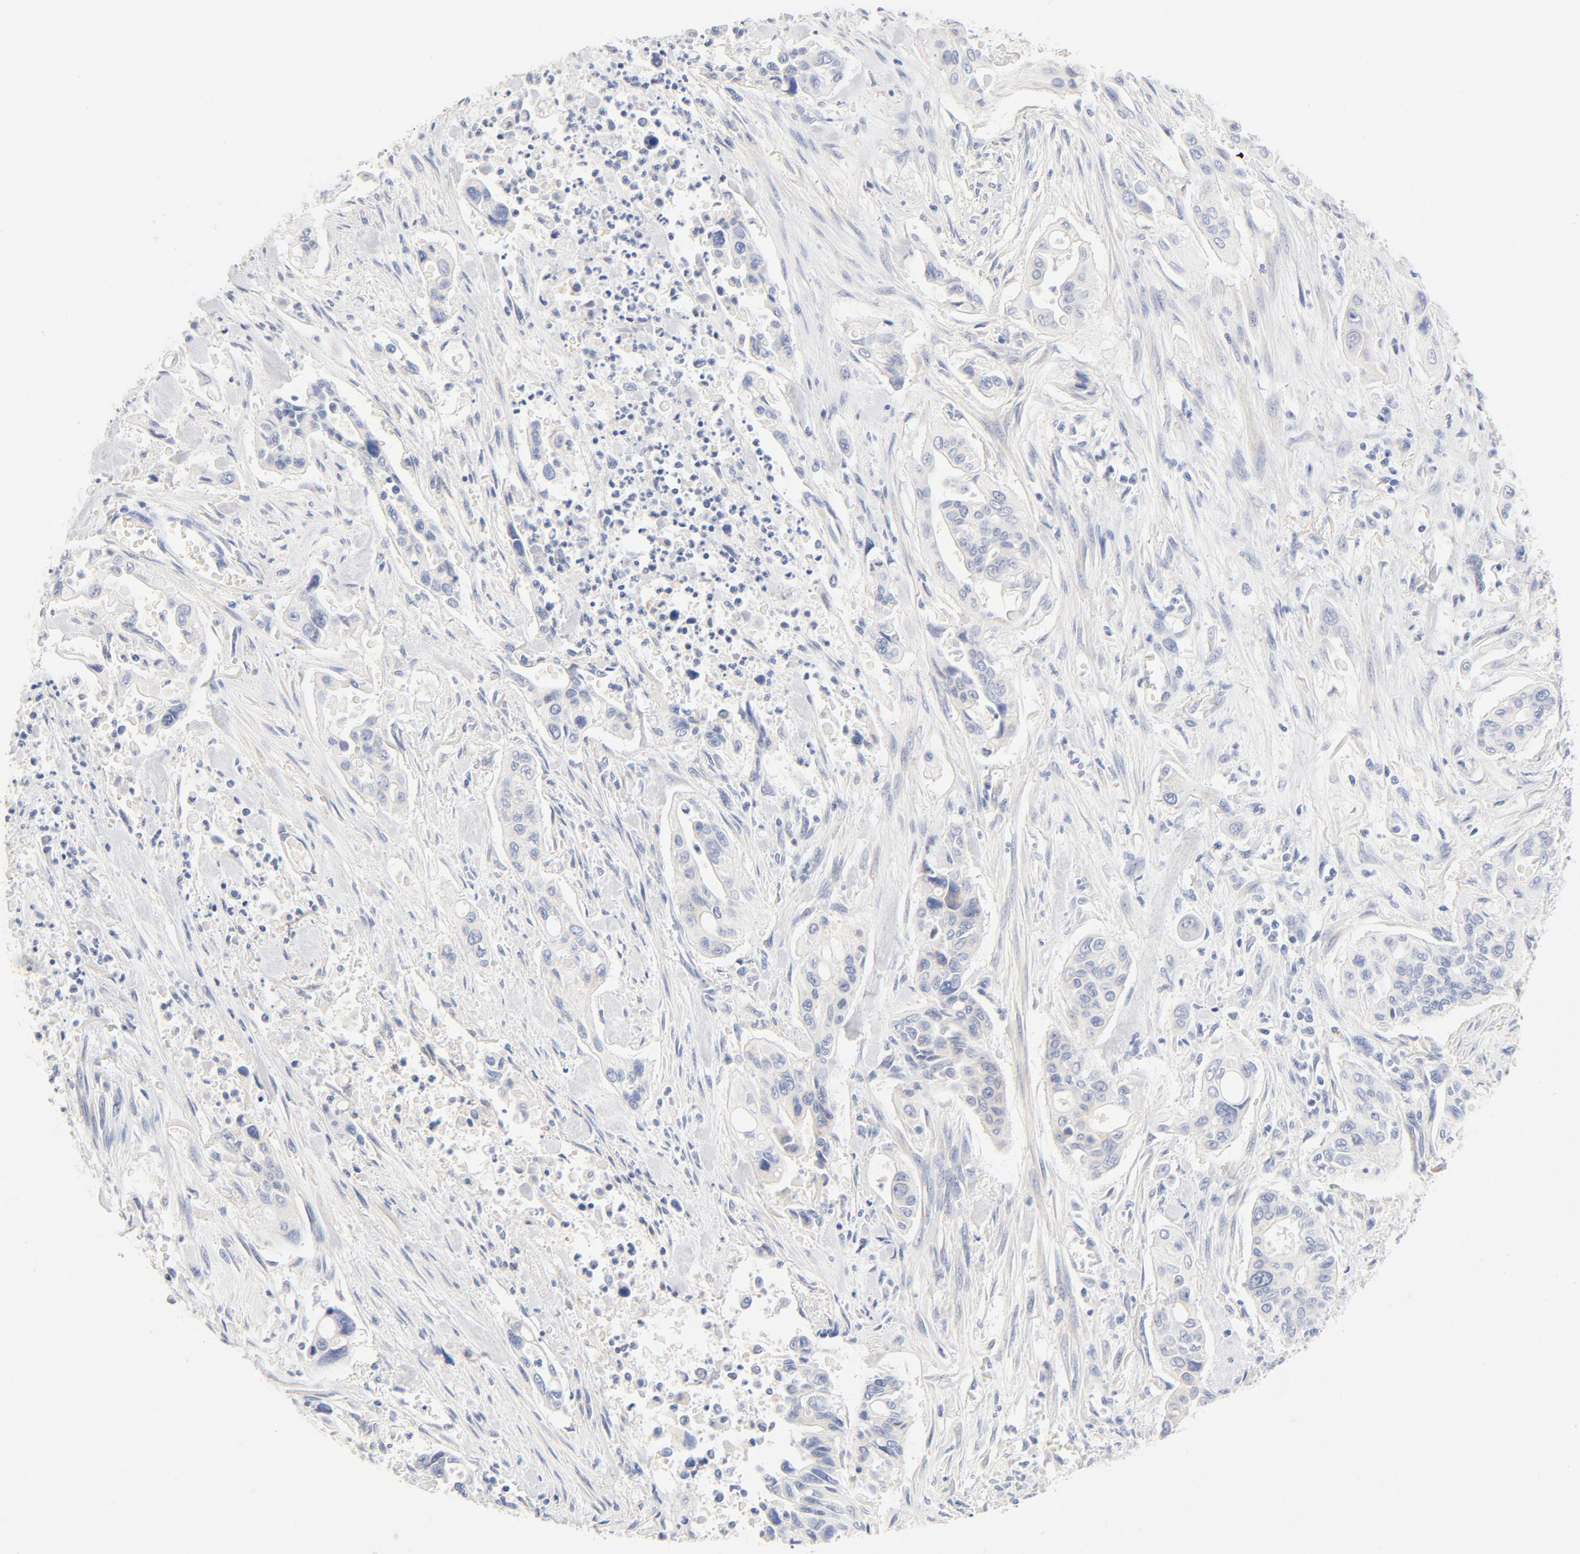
{"staining": {"intensity": "negative", "quantity": "none", "location": "none"}, "tissue": "pancreatic cancer", "cell_type": "Tumor cells", "image_type": "cancer", "snomed": [{"axis": "morphology", "description": "Adenocarcinoma, NOS"}, {"axis": "topography", "description": "Pancreas"}], "caption": "Tumor cells show no significant staining in pancreatic adenocarcinoma.", "gene": "HOMER1", "patient": {"sex": "male", "age": 77}}